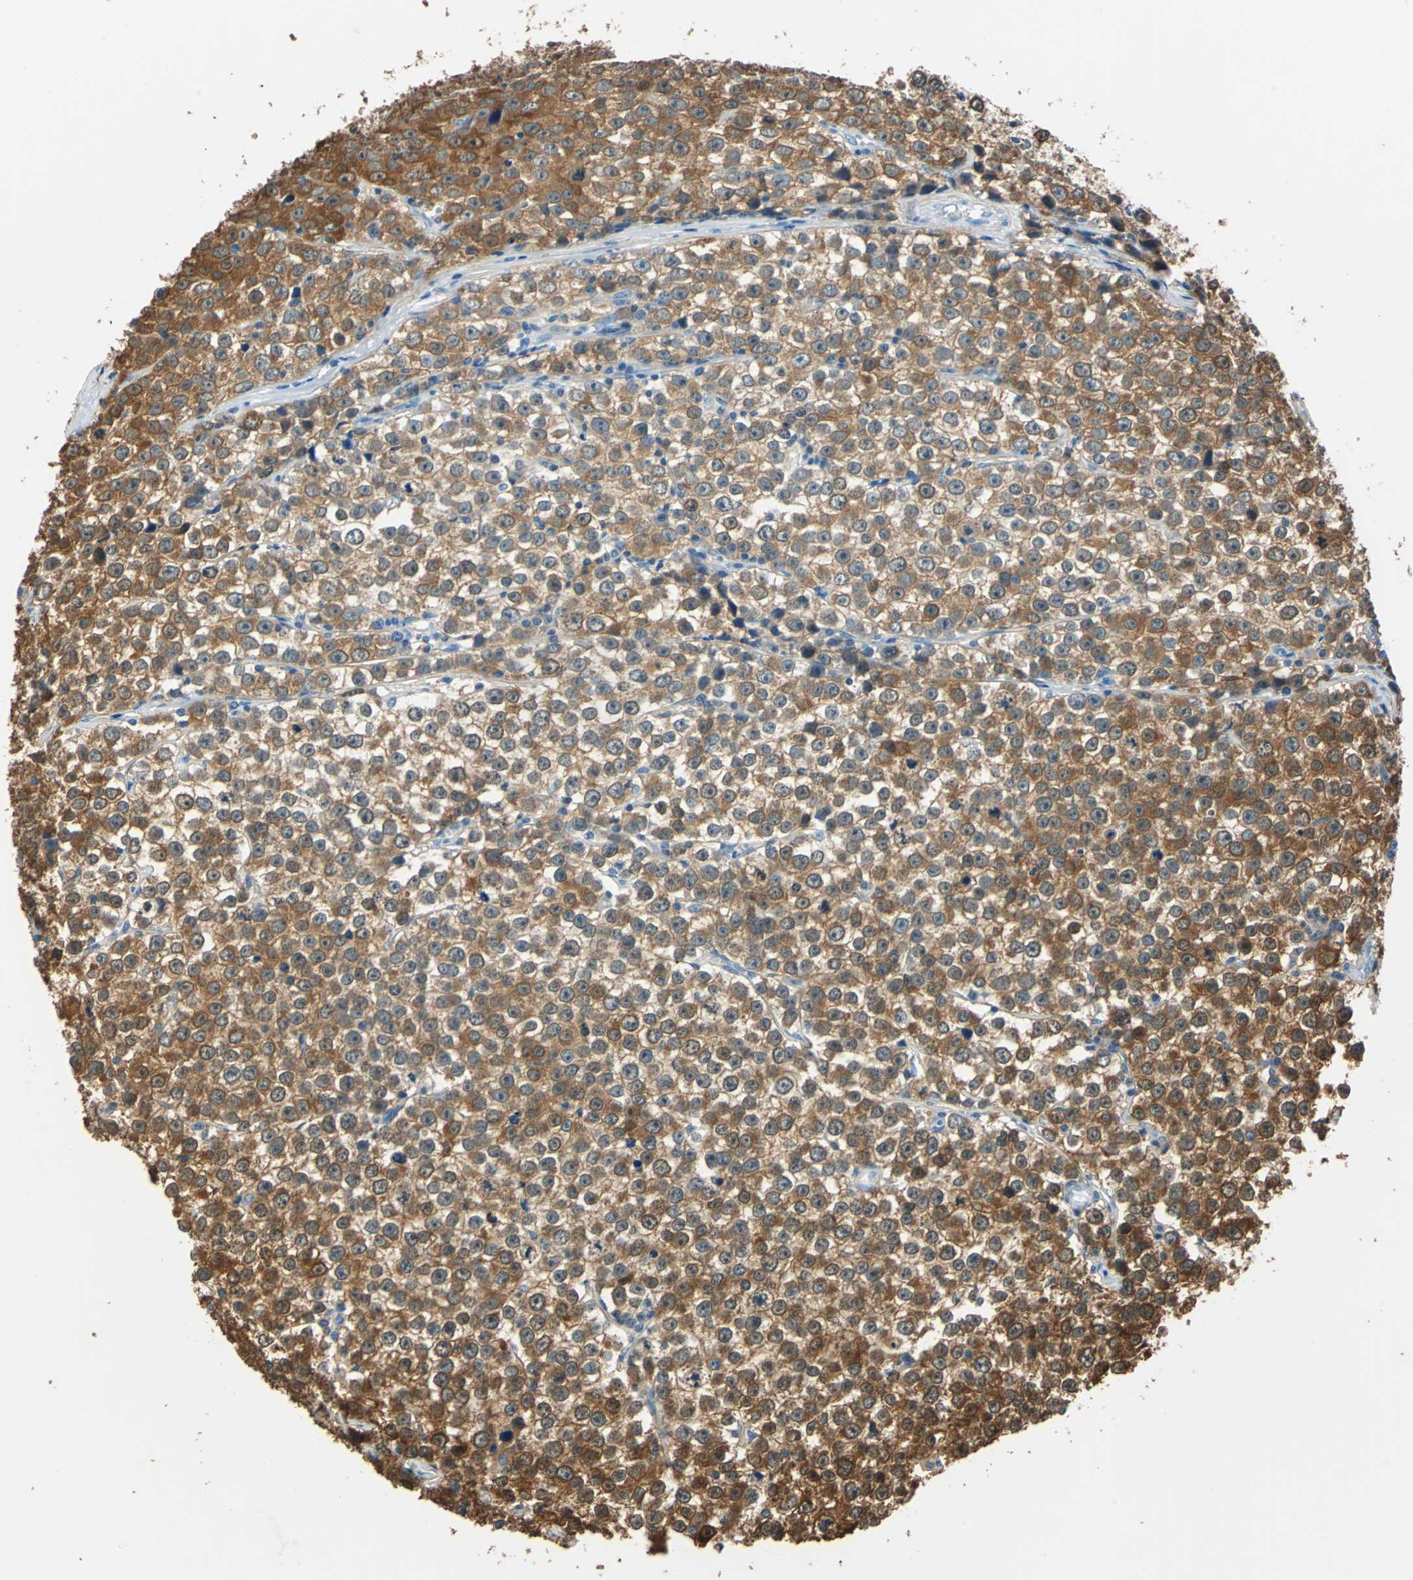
{"staining": {"intensity": "moderate", "quantity": ">75%", "location": "cytoplasmic/membranous"}, "tissue": "testis cancer", "cell_type": "Tumor cells", "image_type": "cancer", "snomed": [{"axis": "morphology", "description": "Seminoma, NOS"}, {"axis": "morphology", "description": "Carcinoma, Embryonal, NOS"}, {"axis": "topography", "description": "Testis"}], "caption": "The image demonstrates staining of seminoma (testis), revealing moderate cytoplasmic/membranous protein staining (brown color) within tumor cells. The protein of interest is shown in brown color, while the nuclei are stained blue.", "gene": "FKBP4", "patient": {"sex": "male", "age": 52}}